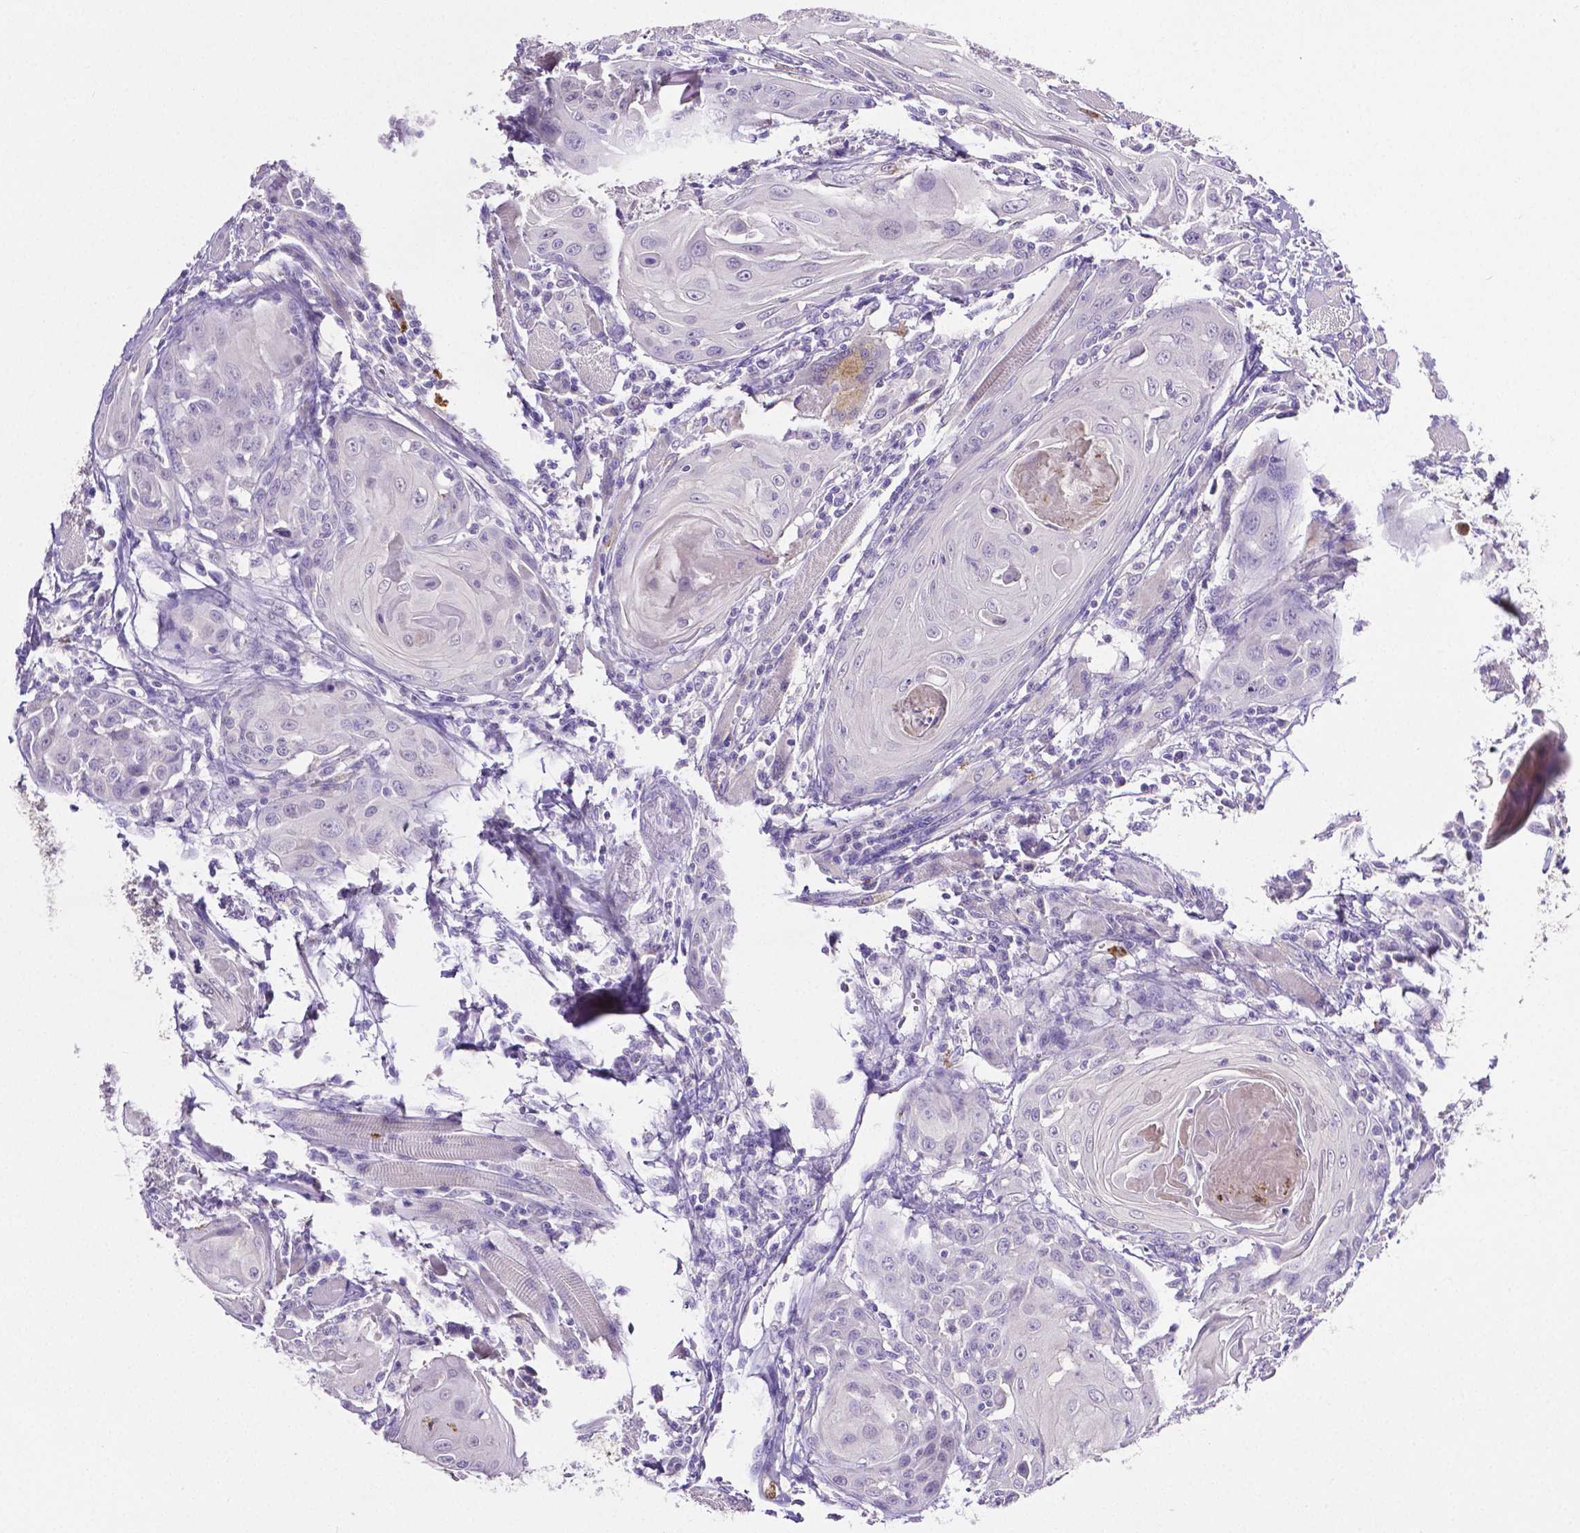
{"staining": {"intensity": "negative", "quantity": "none", "location": "none"}, "tissue": "head and neck cancer", "cell_type": "Tumor cells", "image_type": "cancer", "snomed": [{"axis": "morphology", "description": "Squamous cell carcinoma, NOS"}, {"axis": "topography", "description": "Head-Neck"}], "caption": "Immunohistochemical staining of head and neck squamous cell carcinoma reveals no significant expression in tumor cells.", "gene": "MMP9", "patient": {"sex": "female", "age": 80}}